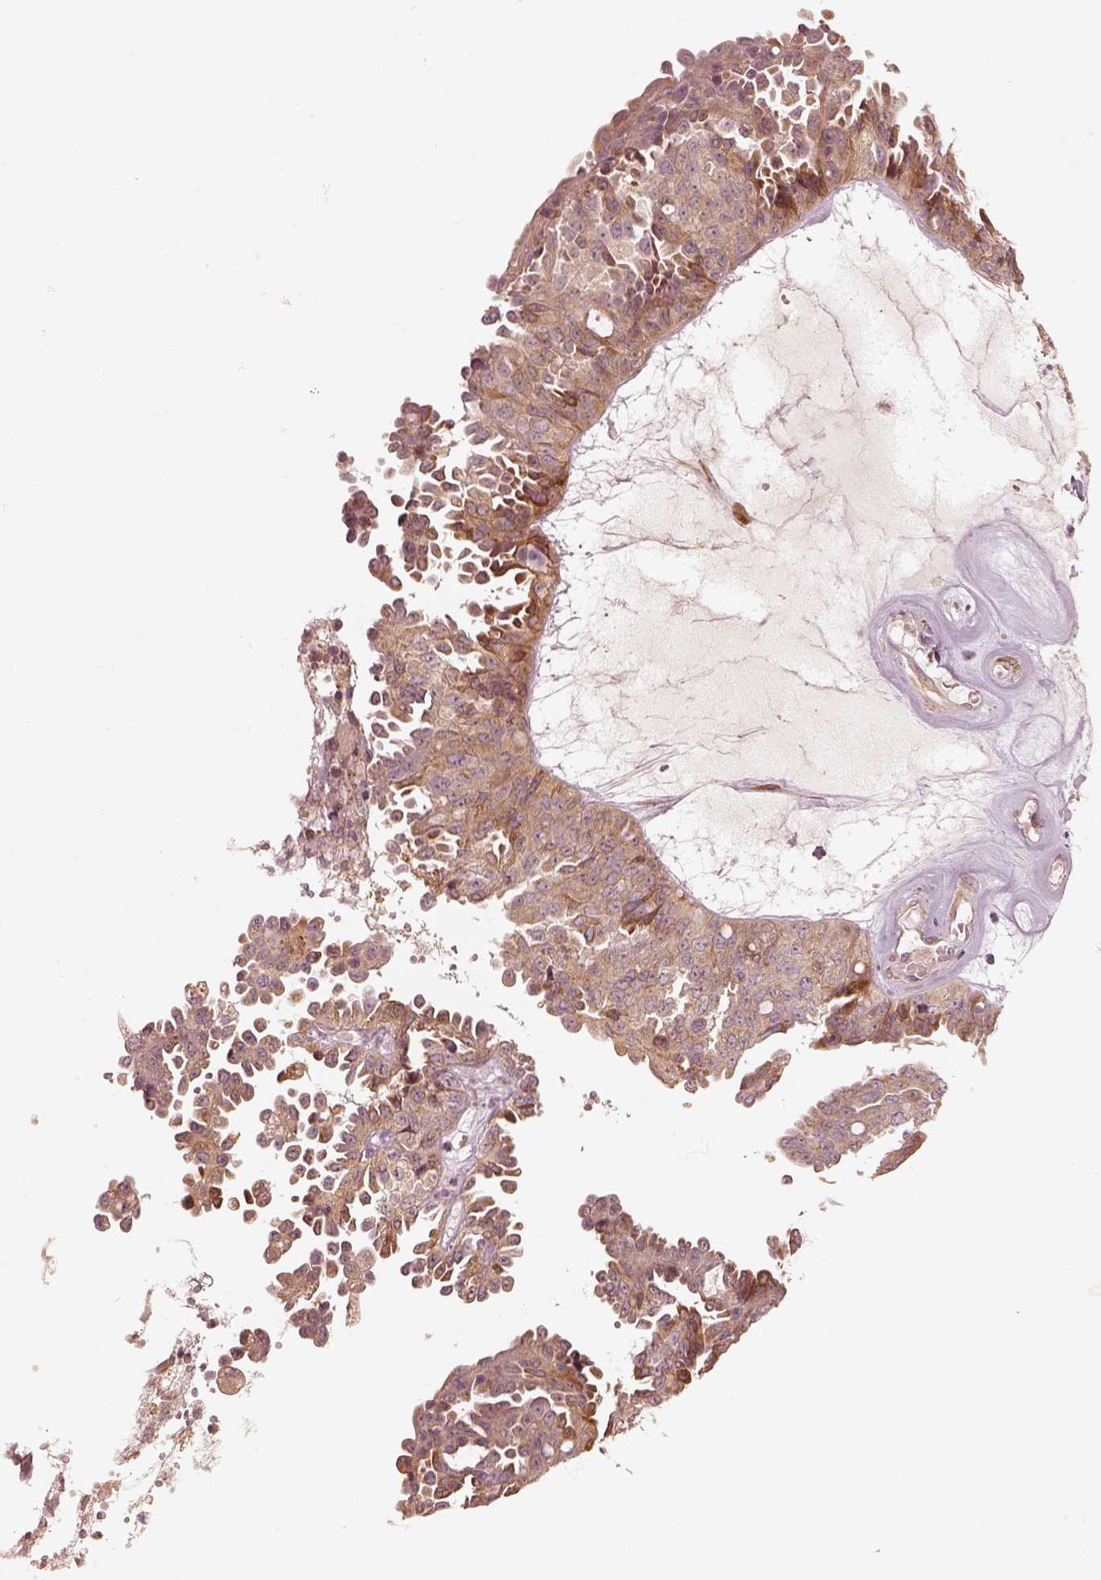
{"staining": {"intensity": "moderate", "quantity": ">75%", "location": "cytoplasmic/membranous"}, "tissue": "ovarian cancer", "cell_type": "Tumor cells", "image_type": "cancer", "snomed": [{"axis": "morphology", "description": "Cystadenocarcinoma, serous, NOS"}, {"axis": "topography", "description": "Ovary"}], "caption": "A photomicrograph showing moderate cytoplasmic/membranous expression in approximately >75% of tumor cells in ovarian cancer (serous cystadenocarcinoma), as visualized by brown immunohistochemical staining.", "gene": "WLS", "patient": {"sex": "female", "age": 71}}